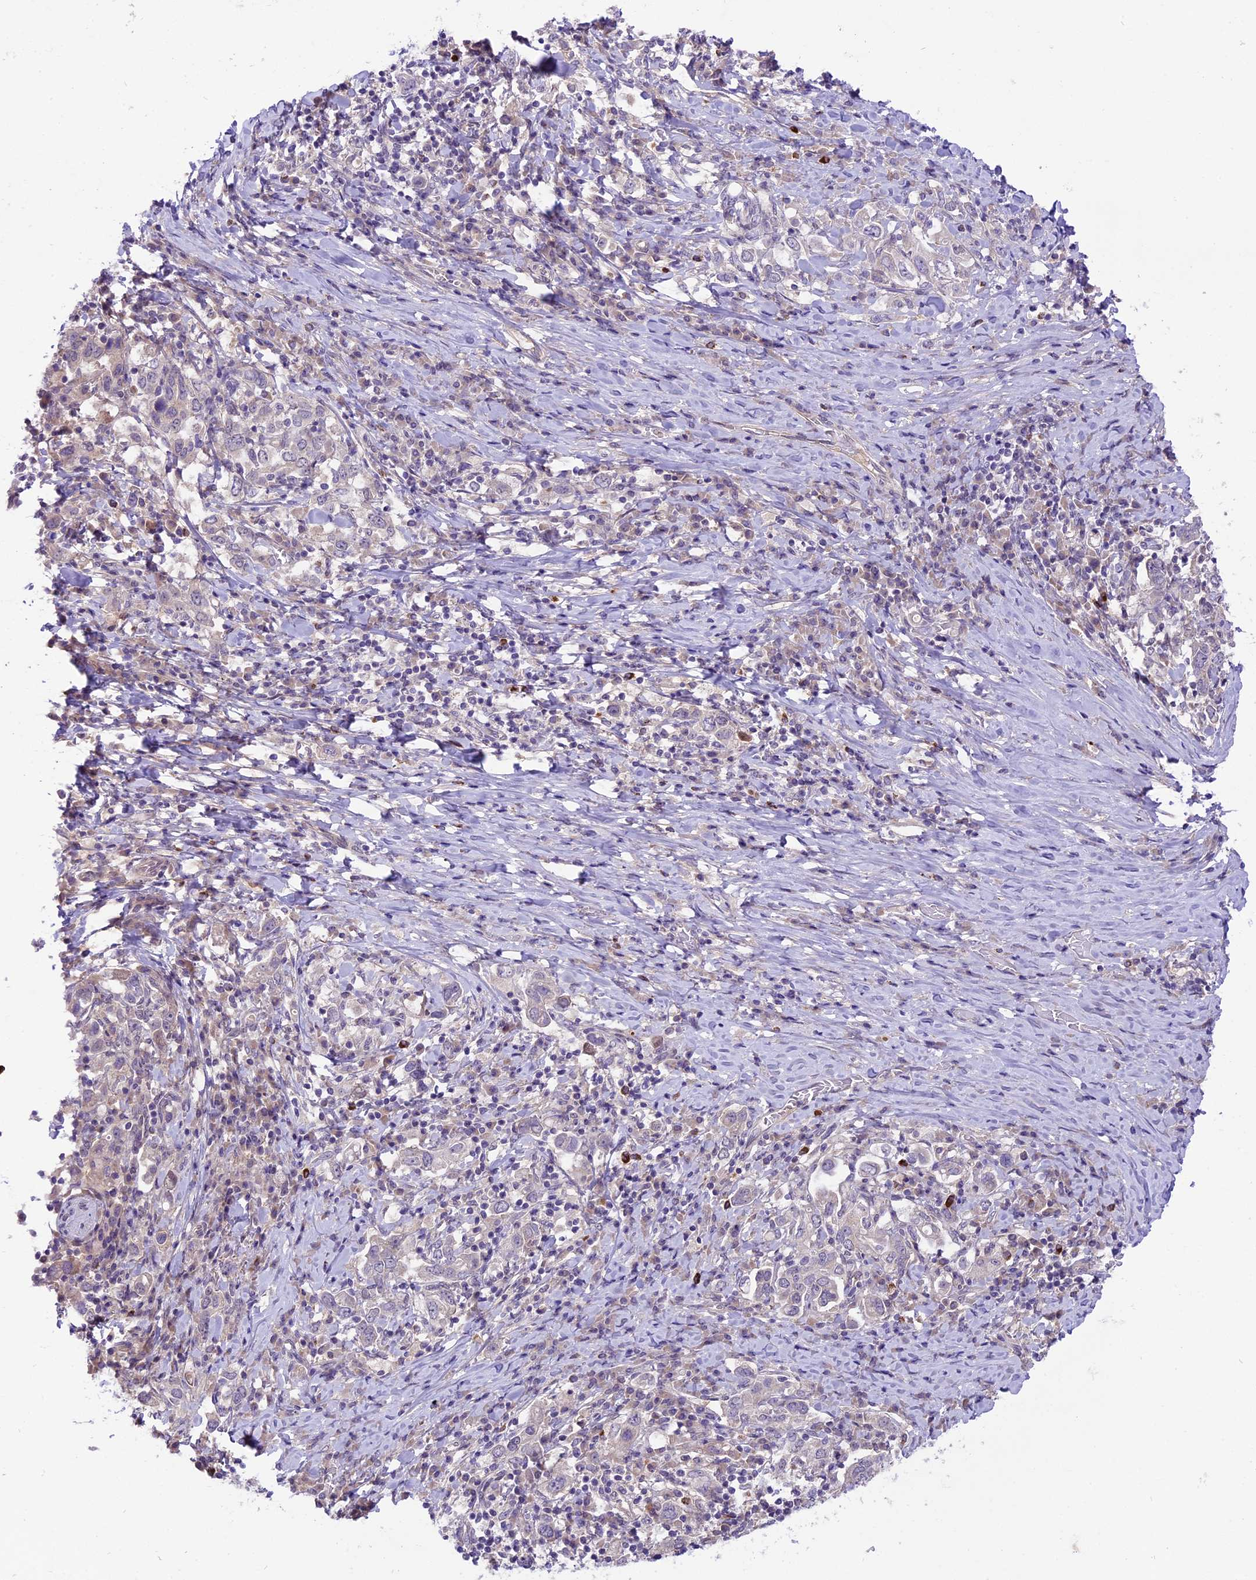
{"staining": {"intensity": "negative", "quantity": "none", "location": "none"}, "tissue": "stomach cancer", "cell_type": "Tumor cells", "image_type": "cancer", "snomed": [{"axis": "morphology", "description": "Adenocarcinoma, NOS"}, {"axis": "topography", "description": "Stomach, upper"}, {"axis": "topography", "description": "Stomach"}], "caption": "Stomach cancer was stained to show a protein in brown. There is no significant positivity in tumor cells.", "gene": "SPRED1", "patient": {"sex": "male", "age": 62}}